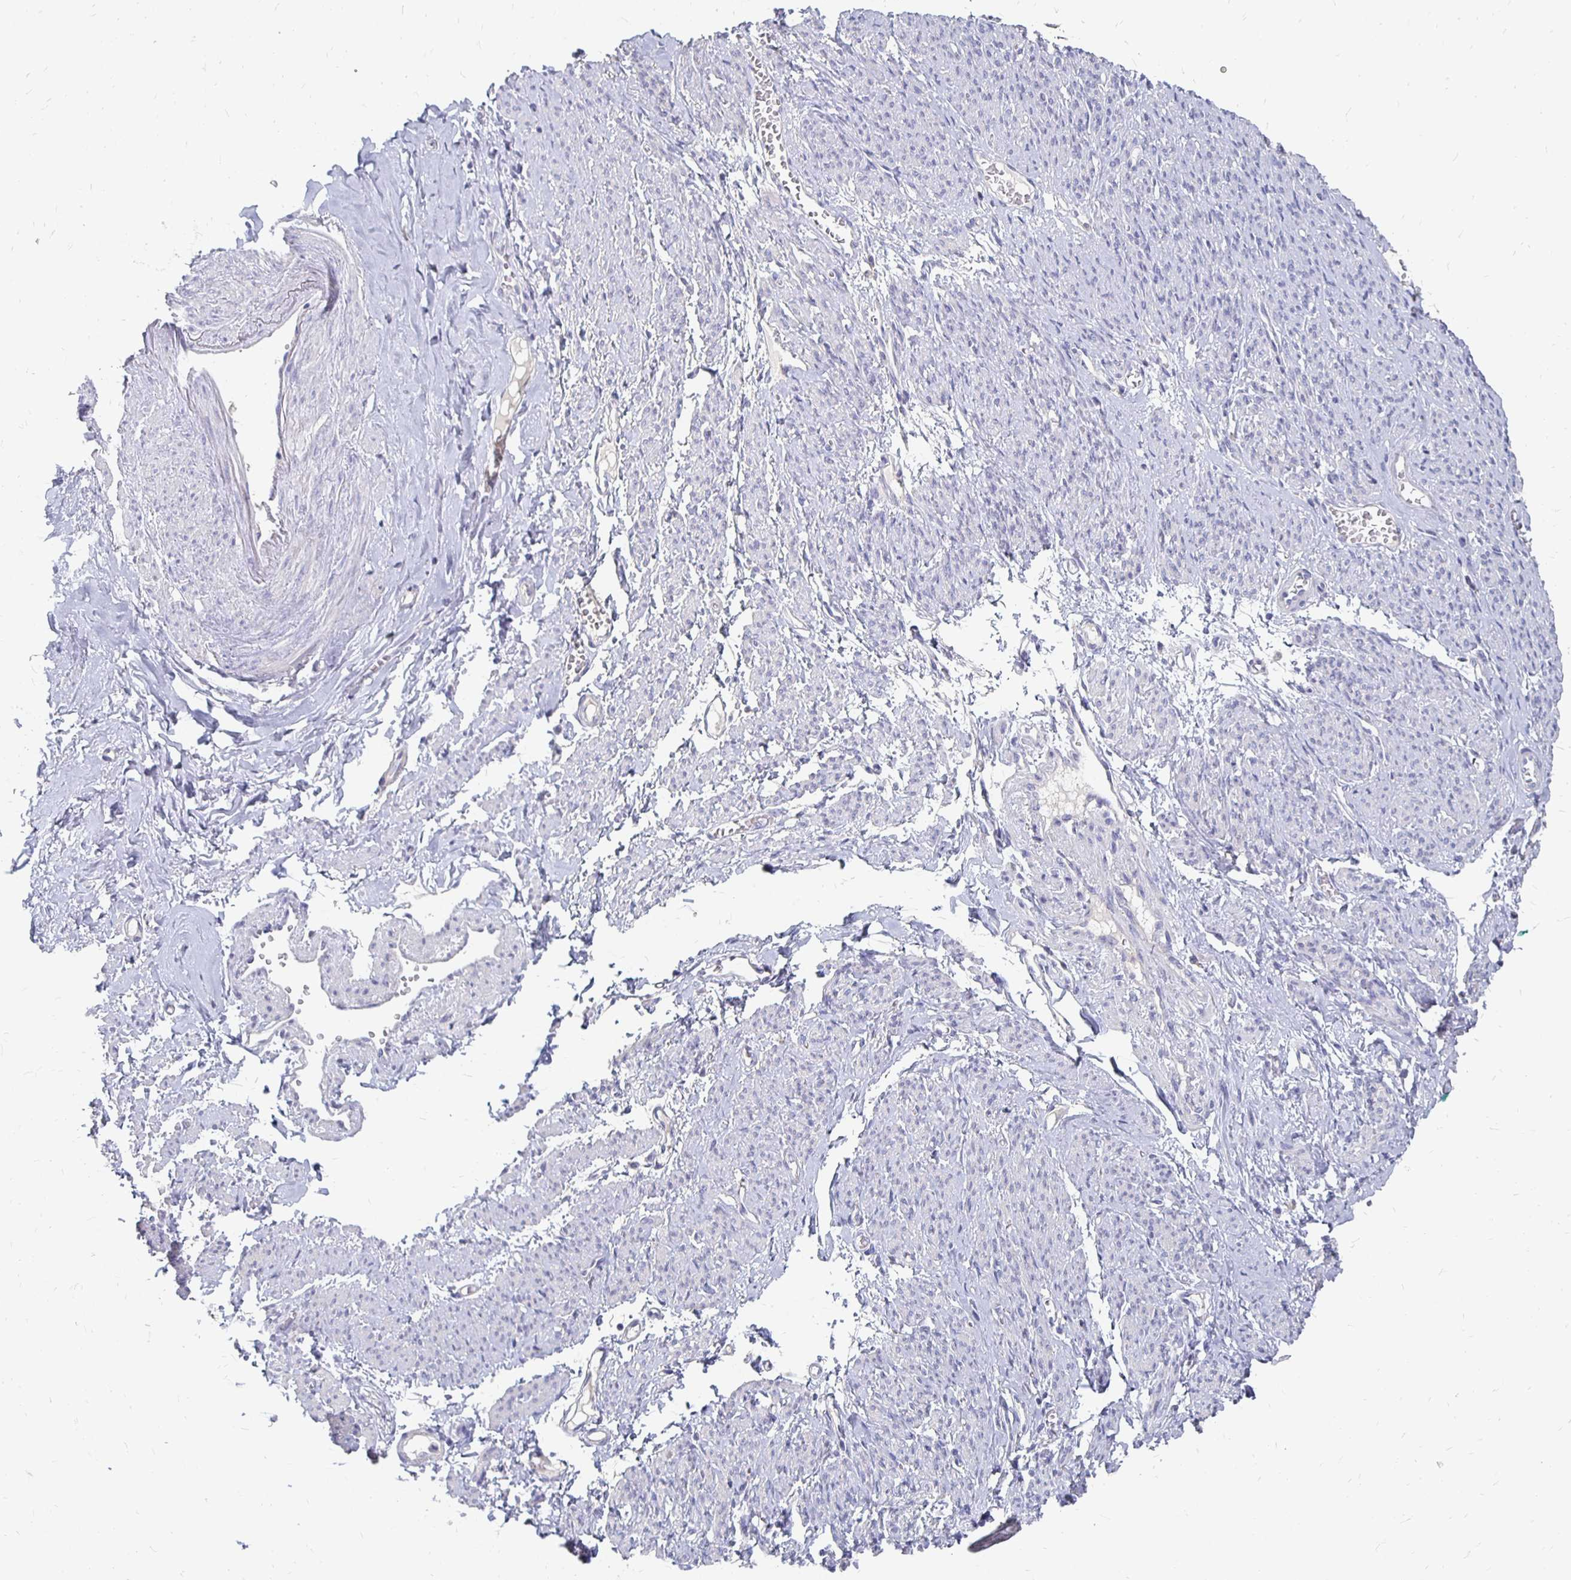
{"staining": {"intensity": "negative", "quantity": "none", "location": "none"}, "tissue": "smooth muscle", "cell_type": "Smooth muscle cells", "image_type": "normal", "snomed": [{"axis": "morphology", "description": "Normal tissue, NOS"}, {"axis": "topography", "description": "Smooth muscle"}], "caption": "The immunohistochemistry micrograph has no significant staining in smooth muscle cells of smooth muscle.", "gene": "FKRP", "patient": {"sex": "female", "age": 65}}